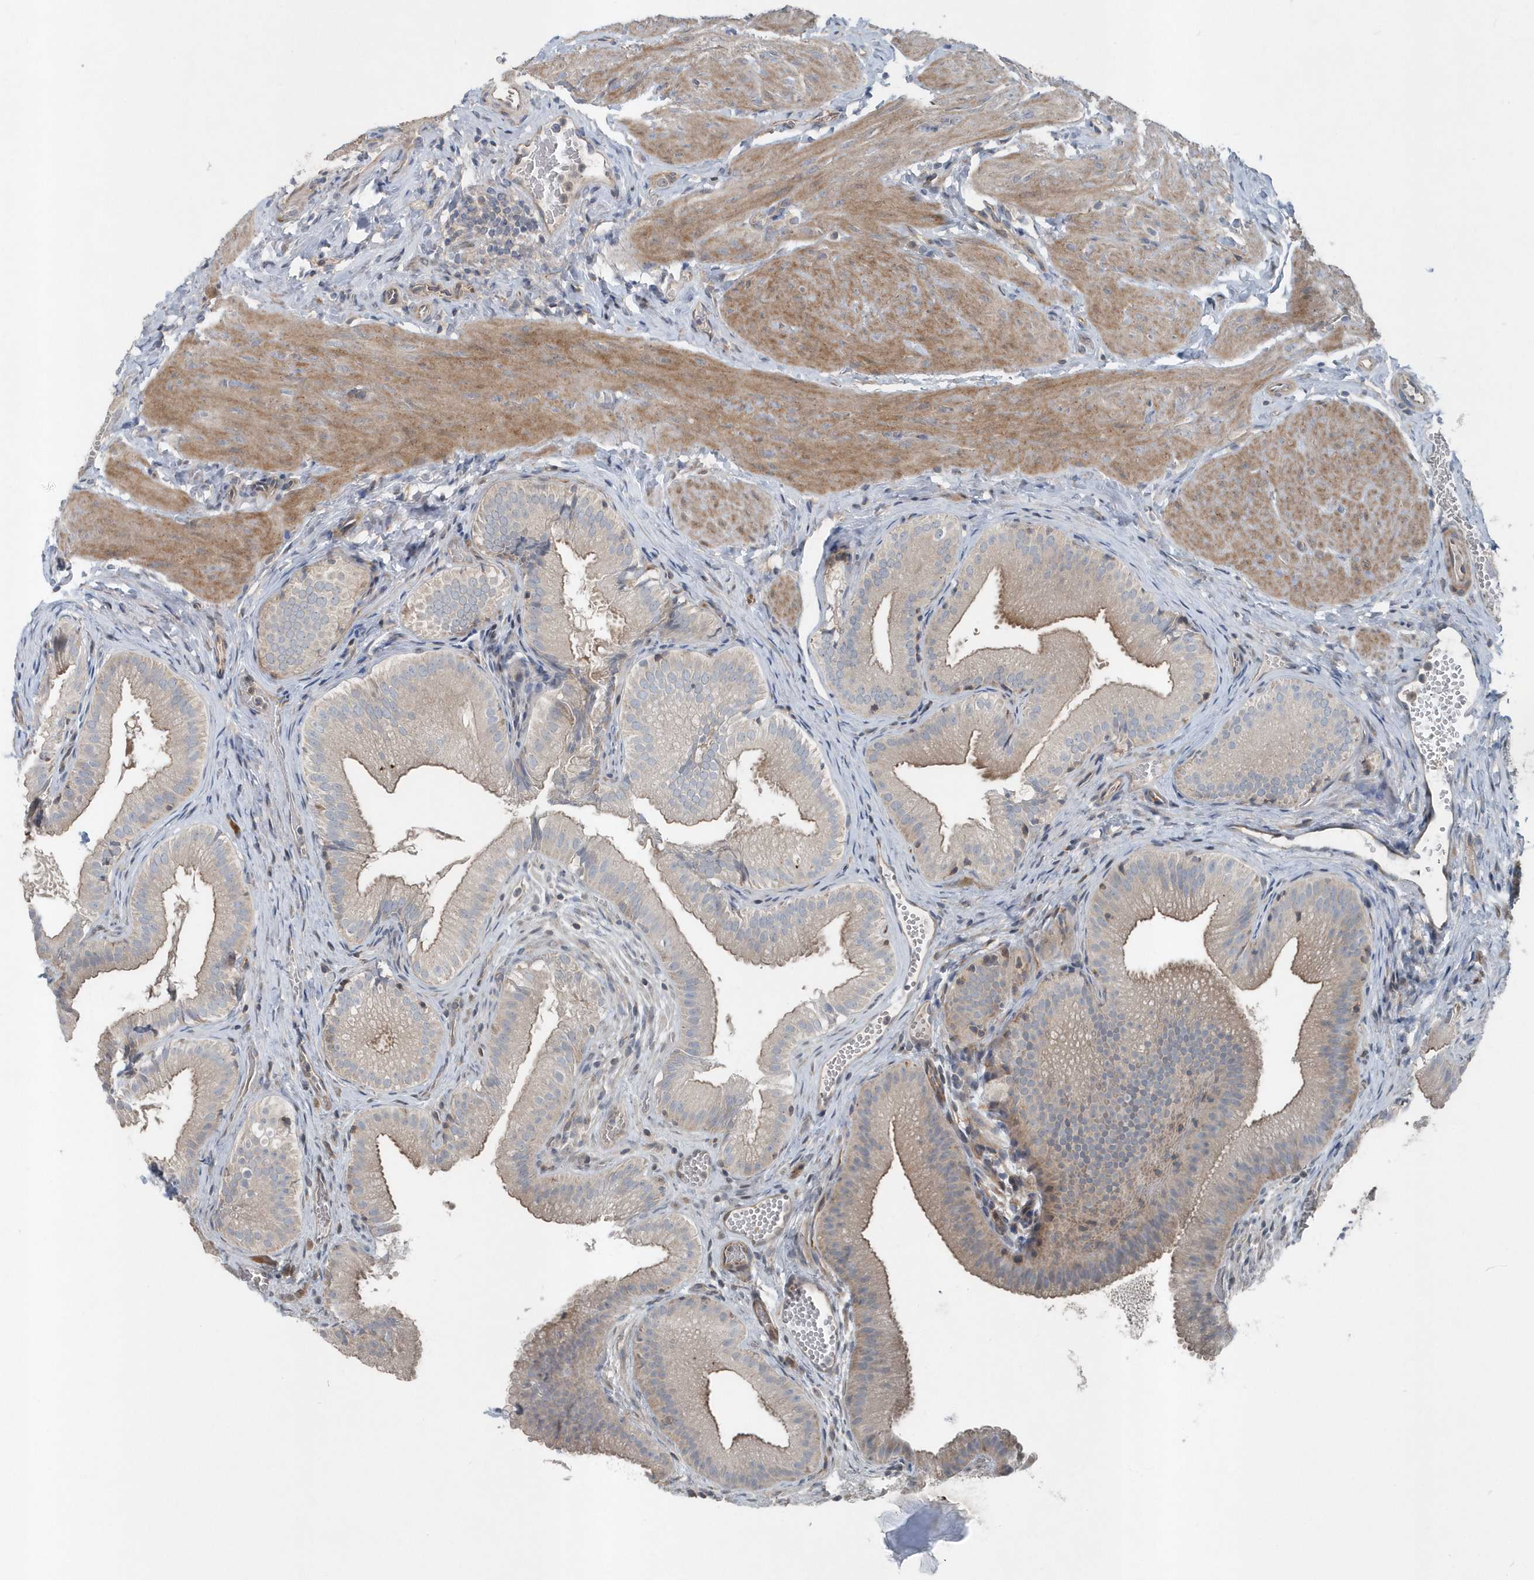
{"staining": {"intensity": "moderate", "quantity": "<25%", "location": "cytoplasmic/membranous"}, "tissue": "gallbladder", "cell_type": "Glandular cells", "image_type": "normal", "snomed": [{"axis": "morphology", "description": "Normal tissue, NOS"}, {"axis": "topography", "description": "Gallbladder"}], "caption": "This photomicrograph exhibits IHC staining of normal gallbladder, with low moderate cytoplasmic/membranous positivity in about <25% of glandular cells.", "gene": "MCC", "patient": {"sex": "female", "age": 30}}